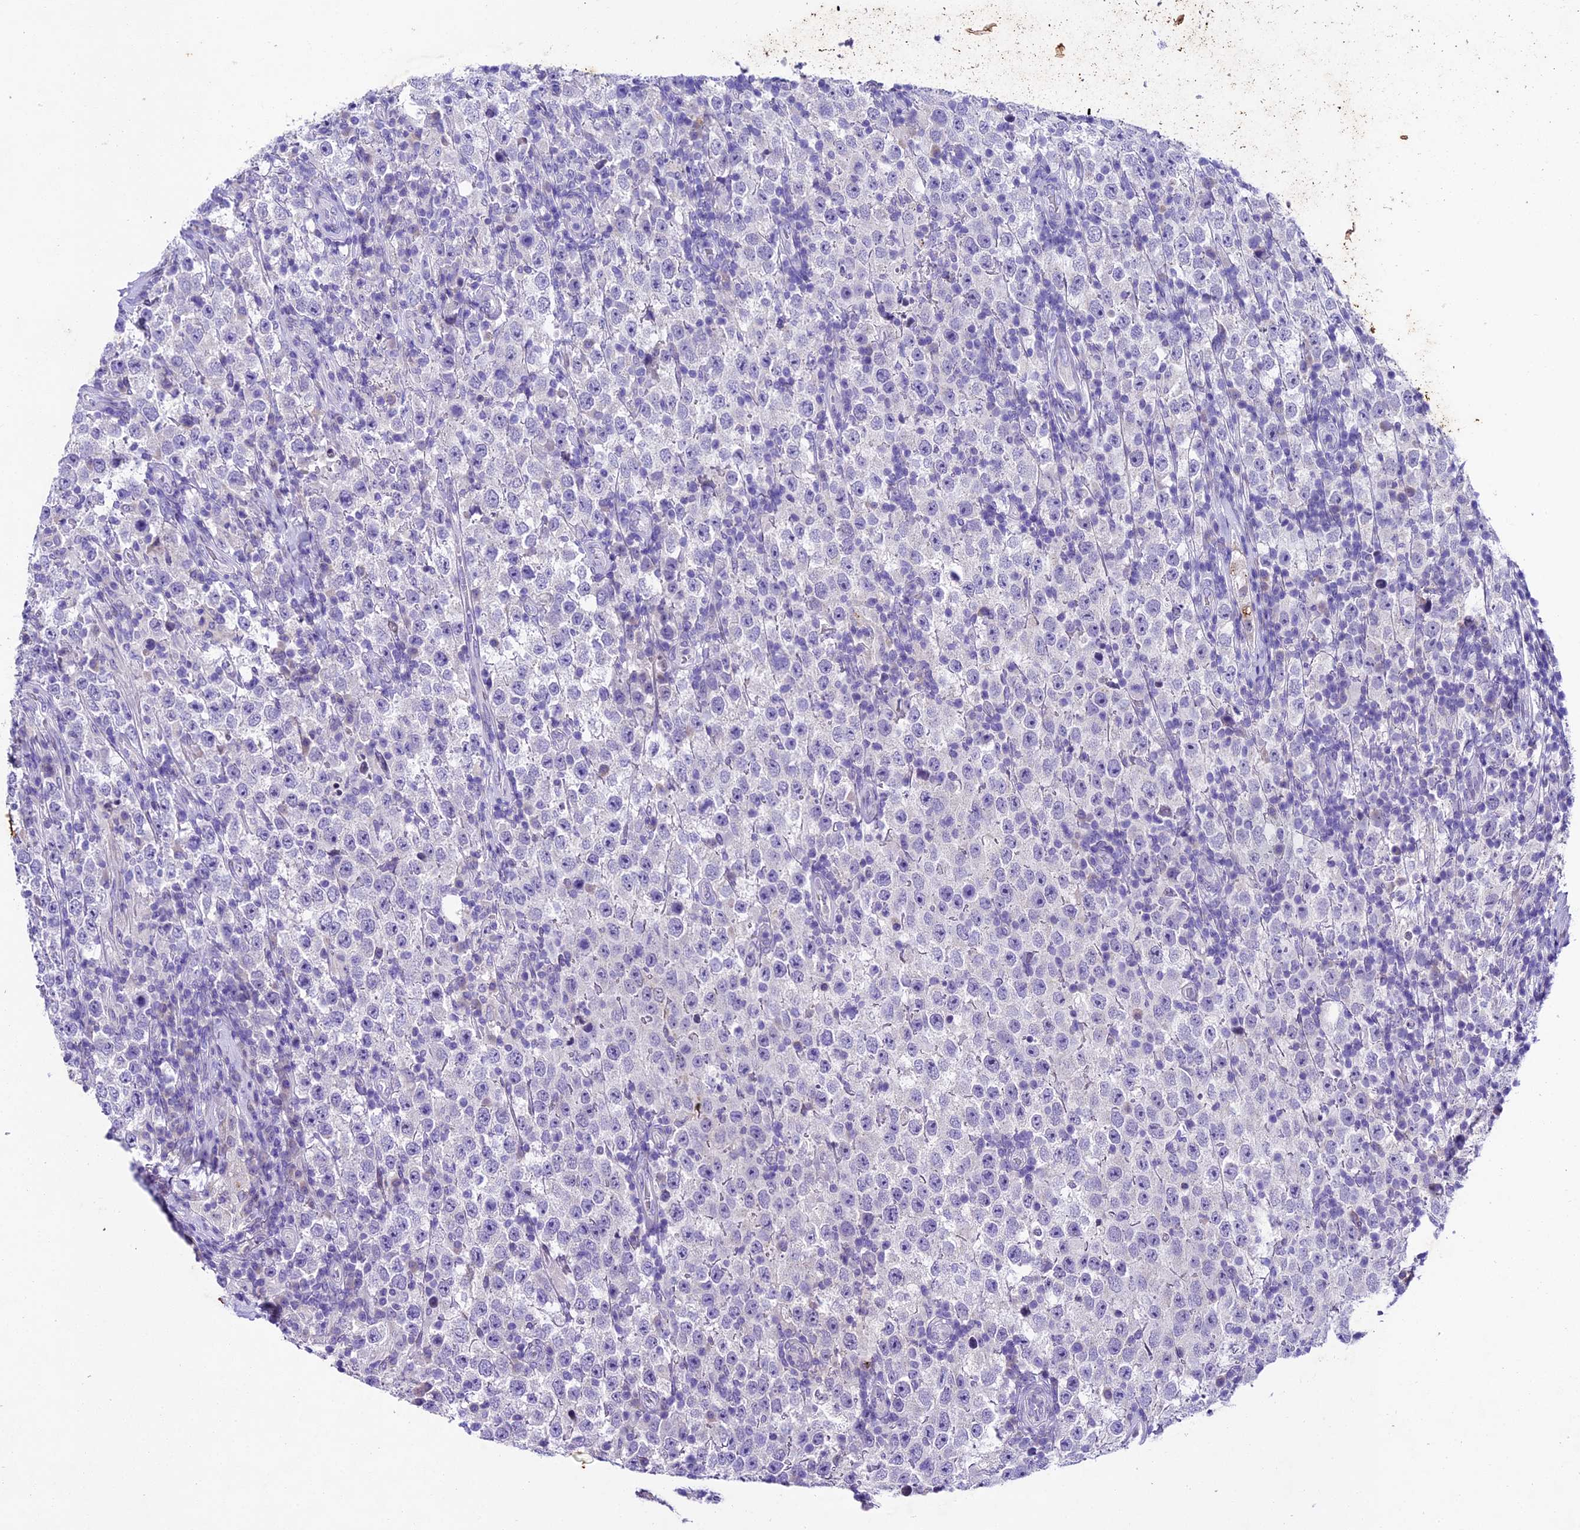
{"staining": {"intensity": "negative", "quantity": "none", "location": "none"}, "tissue": "testis cancer", "cell_type": "Tumor cells", "image_type": "cancer", "snomed": [{"axis": "morphology", "description": "Normal tissue, NOS"}, {"axis": "morphology", "description": "Urothelial carcinoma, High grade"}, {"axis": "morphology", "description": "Seminoma, NOS"}, {"axis": "morphology", "description": "Carcinoma, Embryonal, NOS"}, {"axis": "topography", "description": "Urinary bladder"}, {"axis": "topography", "description": "Testis"}], "caption": "Testis cancer (seminoma) was stained to show a protein in brown. There is no significant positivity in tumor cells.", "gene": "IFT140", "patient": {"sex": "male", "age": 41}}